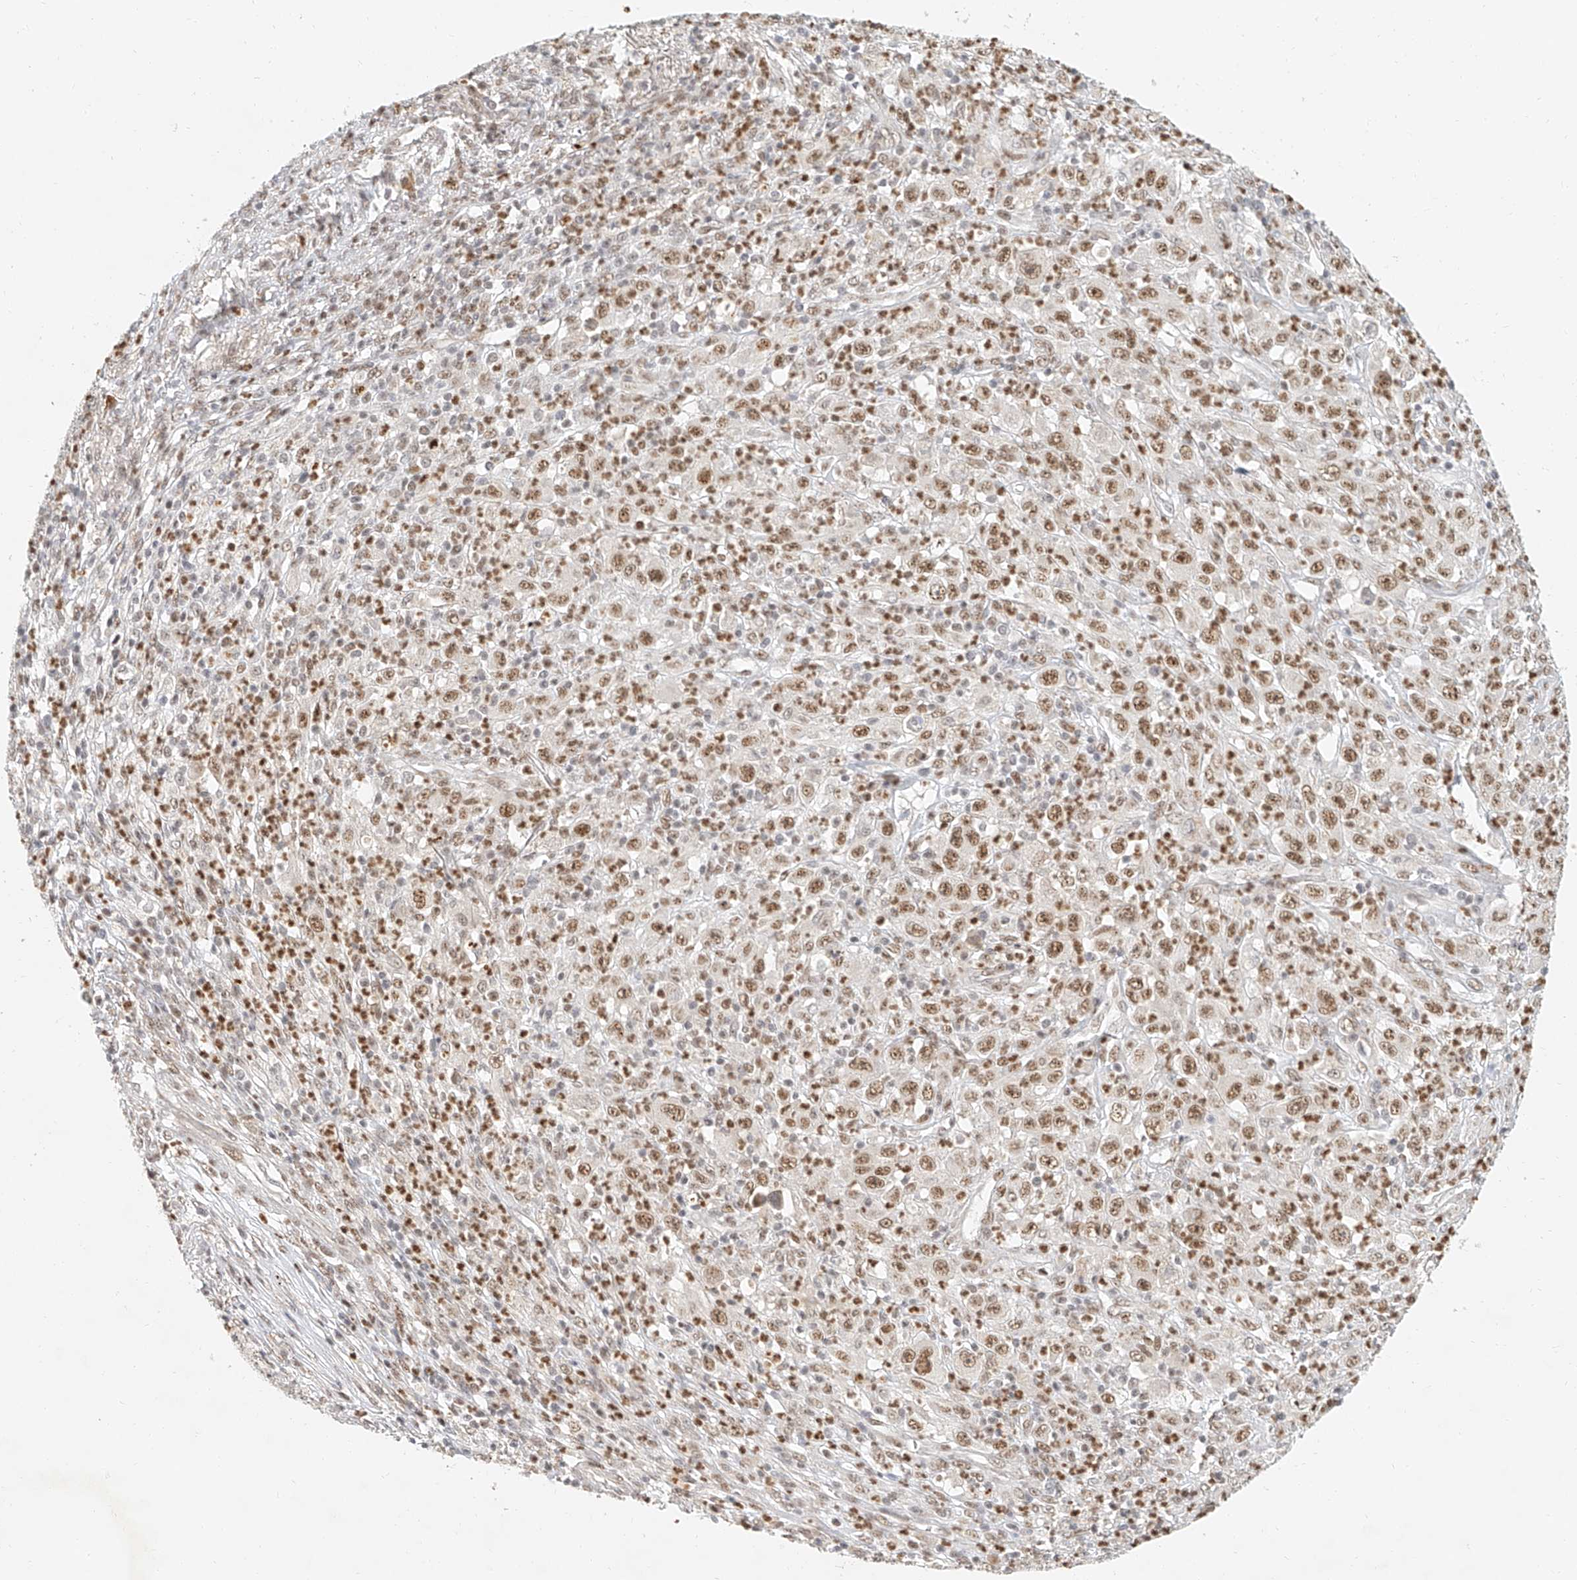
{"staining": {"intensity": "moderate", "quantity": ">75%", "location": "nuclear"}, "tissue": "melanoma", "cell_type": "Tumor cells", "image_type": "cancer", "snomed": [{"axis": "morphology", "description": "Malignant melanoma, Metastatic site"}, {"axis": "topography", "description": "Skin"}], "caption": "Immunohistochemical staining of melanoma demonstrates medium levels of moderate nuclear protein staining in about >75% of tumor cells. The protein is stained brown, and the nuclei are stained in blue (DAB IHC with brightfield microscopy, high magnification).", "gene": "CXorf58", "patient": {"sex": "female", "age": 56}}